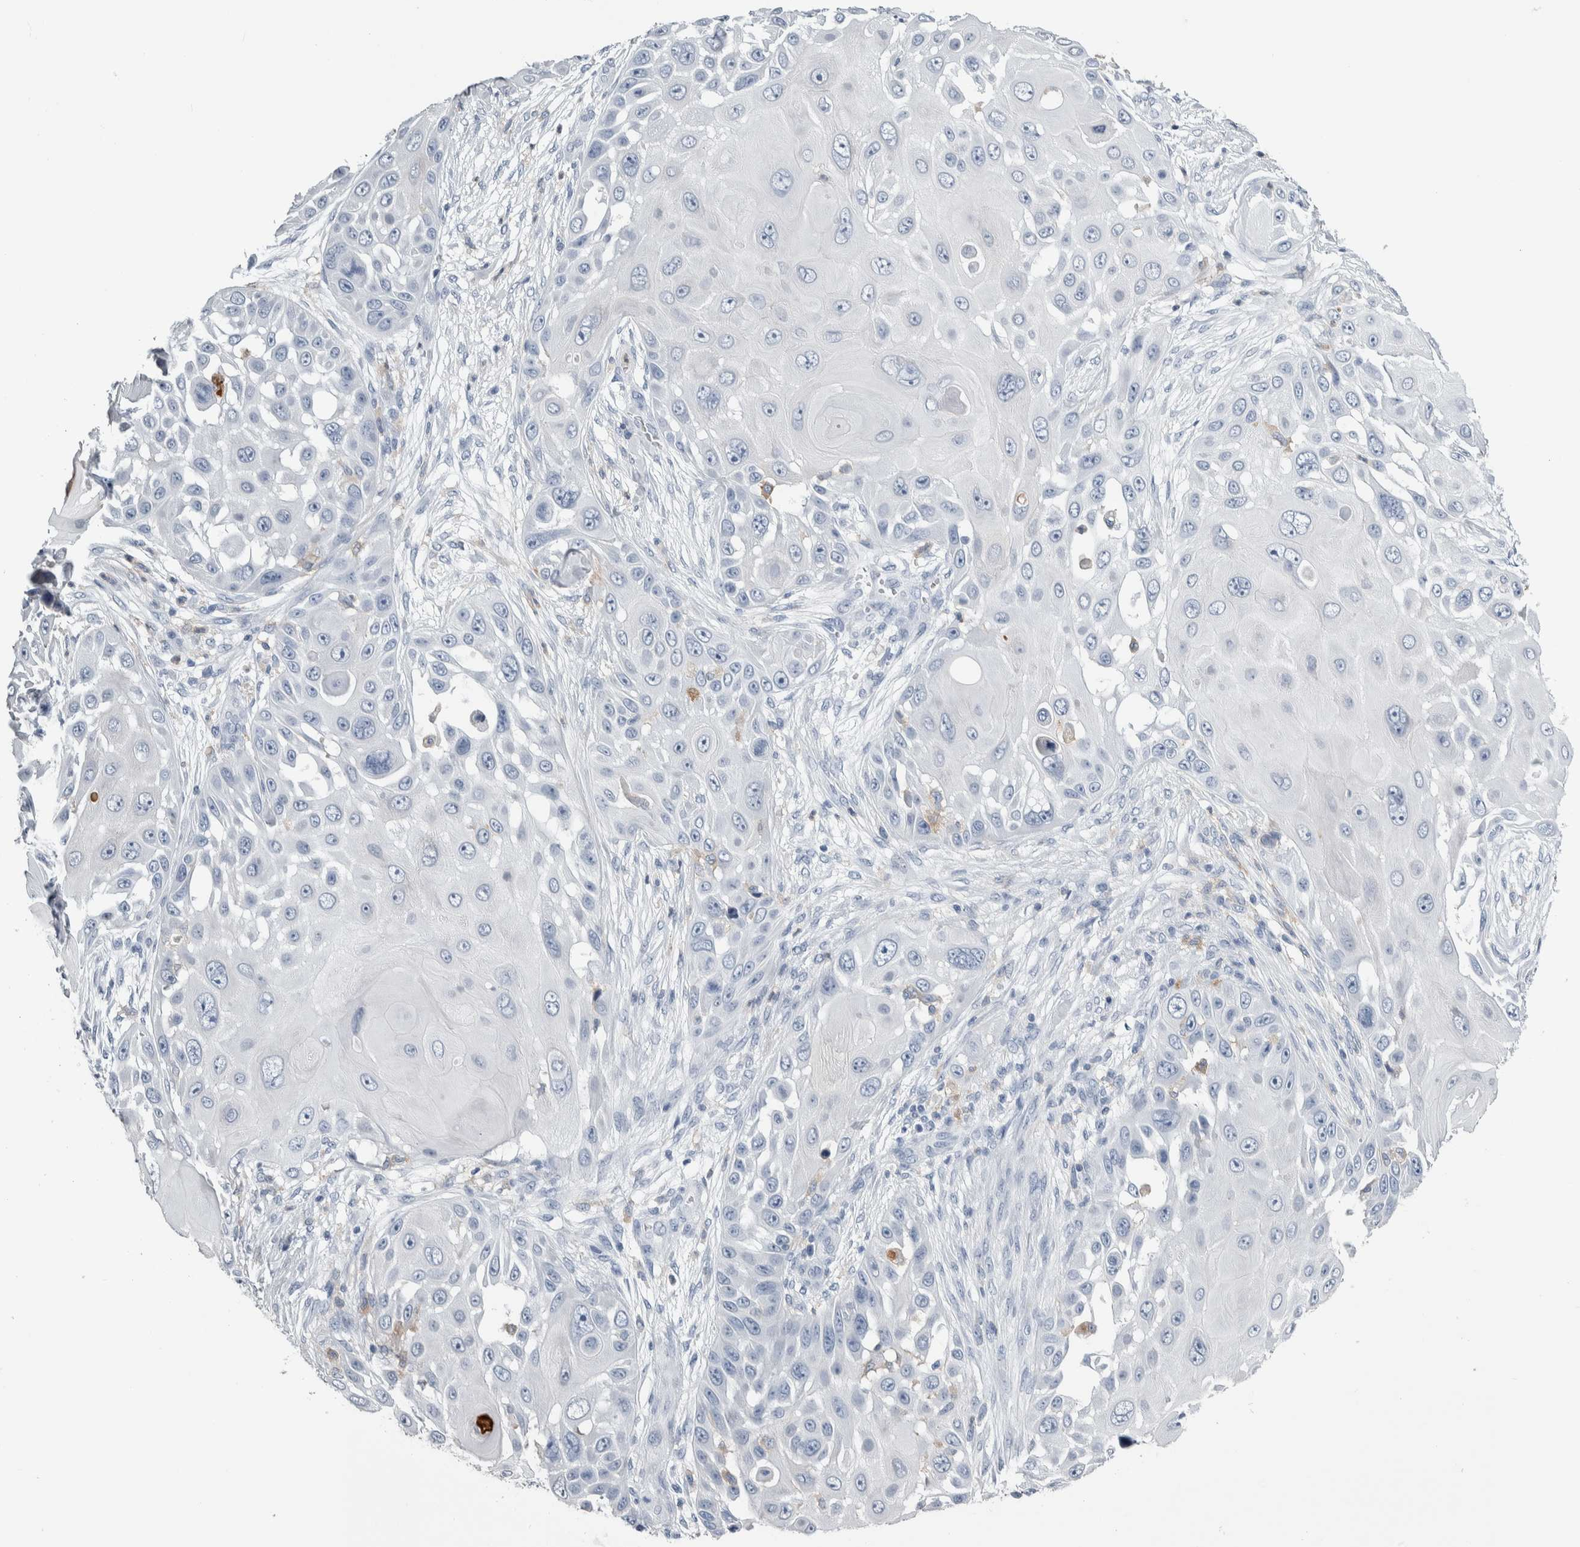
{"staining": {"intensity": "negative", "quantity": "none", "location": "none"}, "tissue": "skin cancer", "cell_type": "Tumor cells", "image_type": "cancer", "snomed": [{"axis": "morphology", "description": "Squamous cell carcinoma, NOS"}, {"axis": "topography", "description": "Skin"}], "caption": "This is an immunohistochemistry photomicrograph of skin squamous cell carcinoma. There is no positivity in tumor cells.", "gene": "SKAP2", "patient": {"sex": "female", "age": 44}}